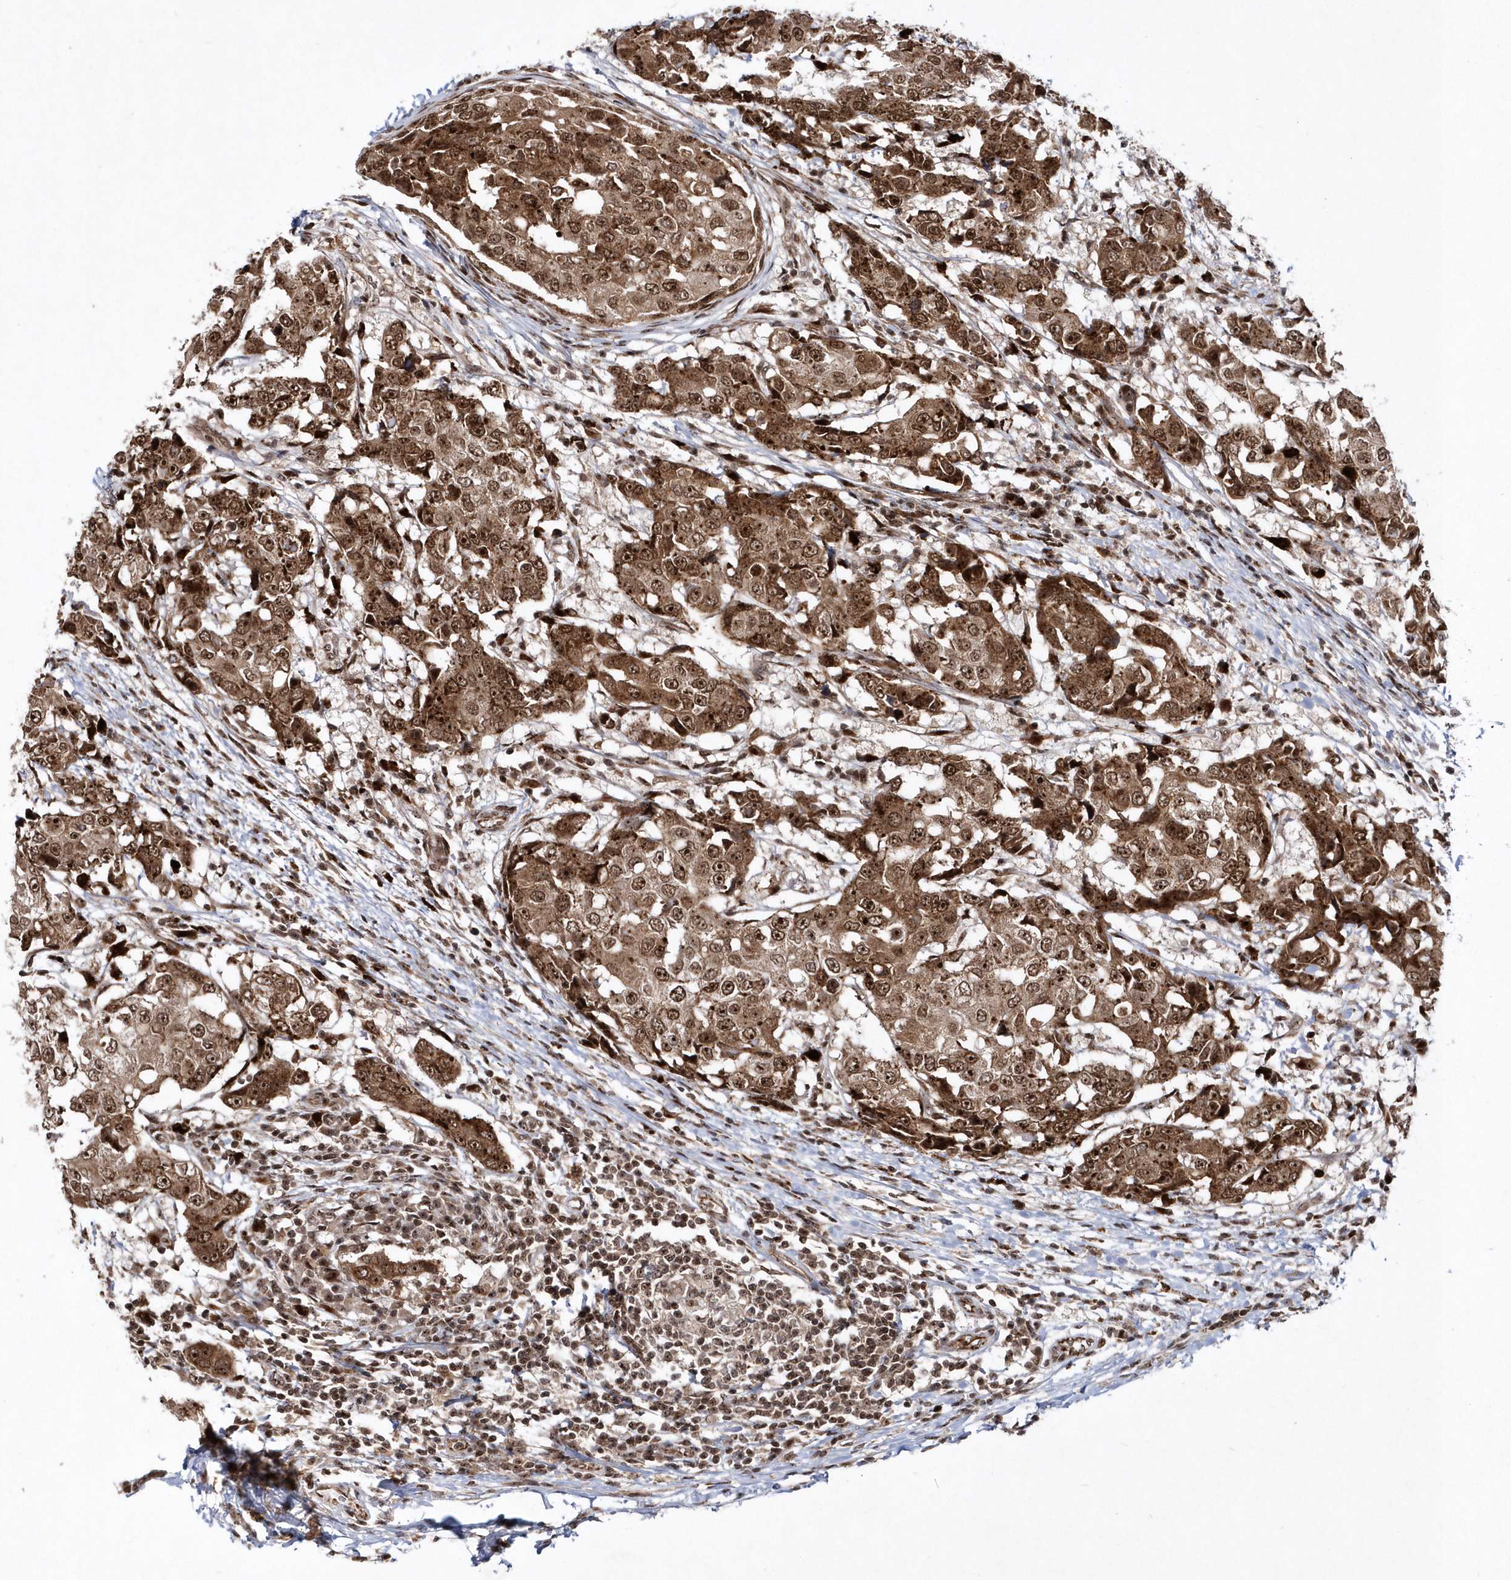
{"staining": {"intensity": "moderate", "quantity": ">75%", "location": "cytoplasmic/membranous,nuclear"}, "tissue": "breast cancer", "cell_type": "Tumor cells", "image_type": "cancer", "snomed": [{"axis": "morphology", "description": "Duct carcinoma"}, {"axis": "topography", "description": "Breast"}], "caption": "DAB (3,3'-diaminobenzidine) immunohistochemical staining of breast cancer displays moderate cytoplasmic/membranous and nuclear protein staining in approximately >75% of tumor cells.", "gene": "SOWAHB", "patient": {"sex": "female", "age": 27}}